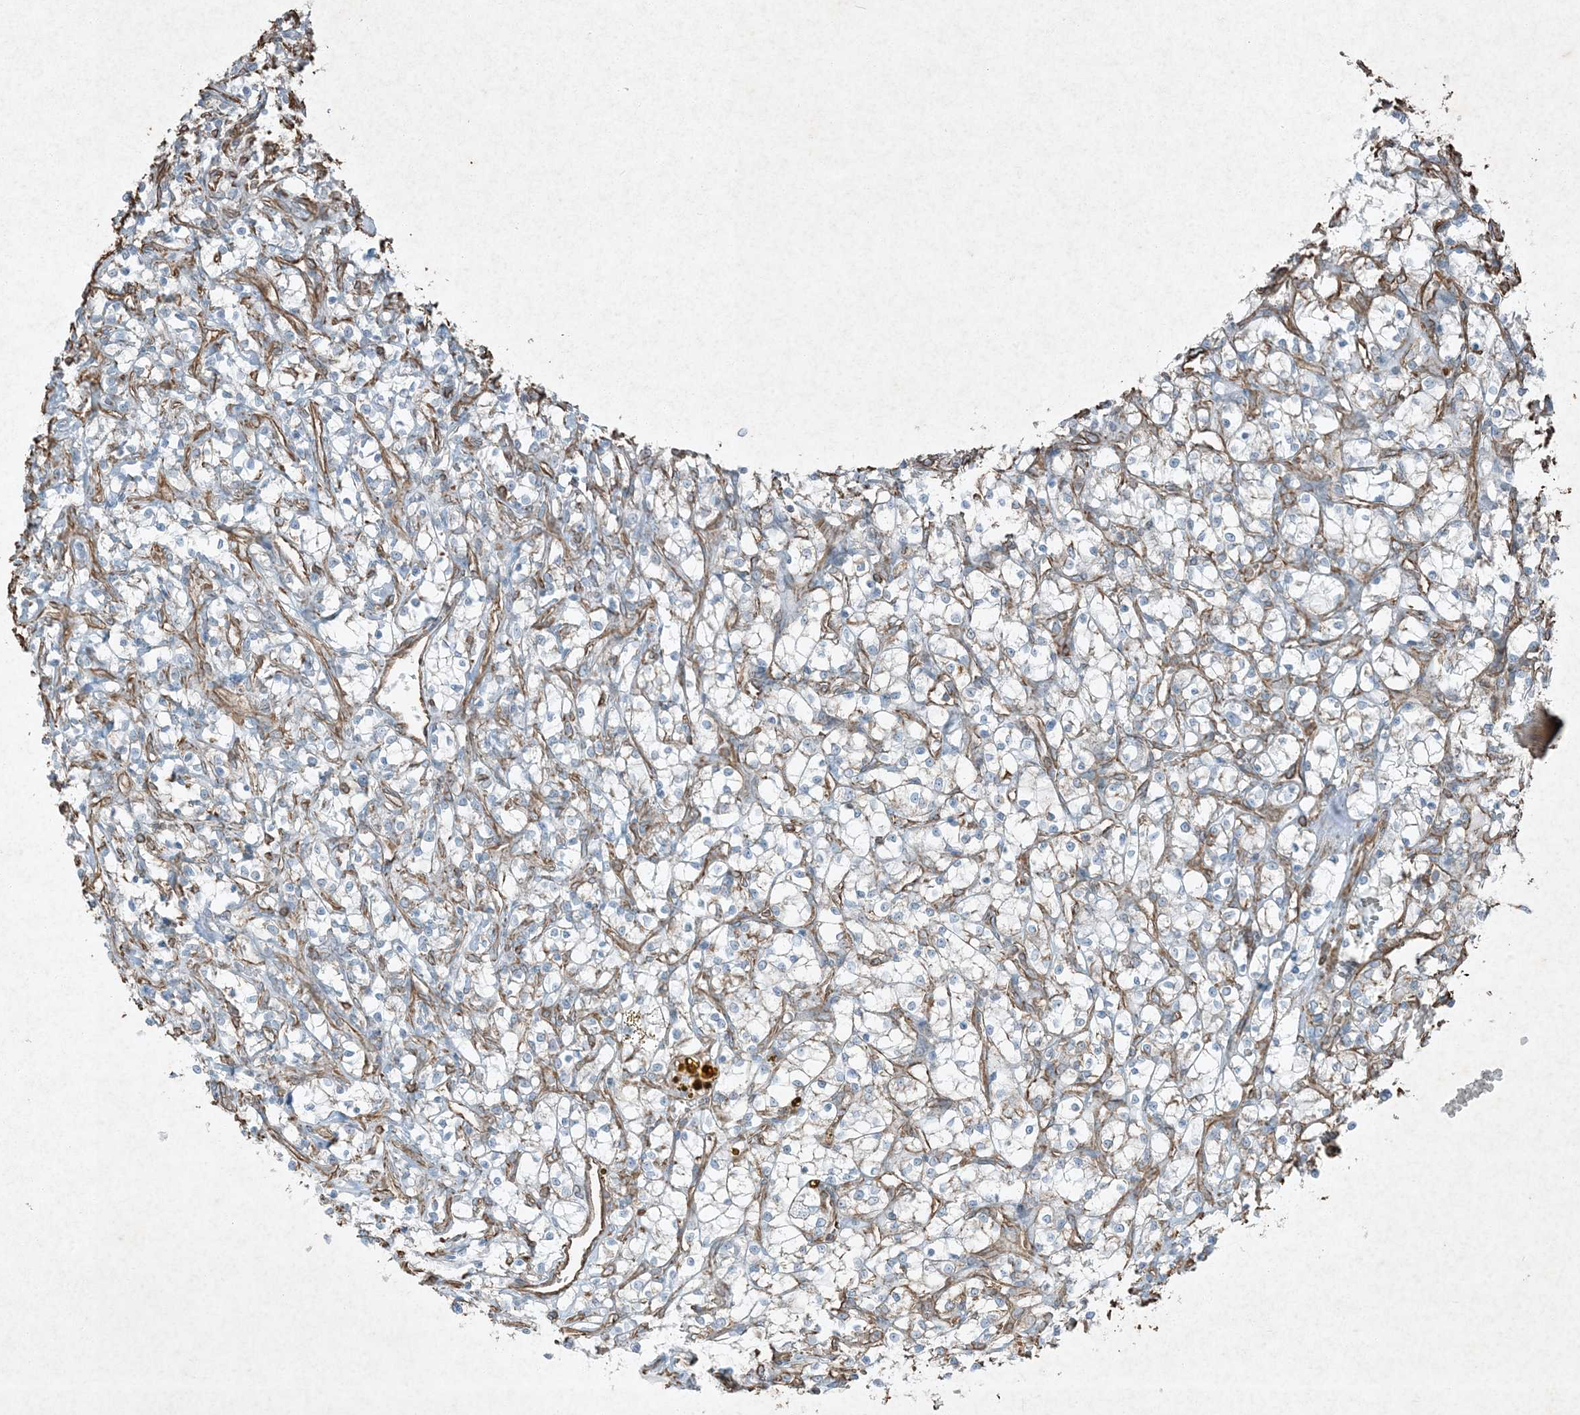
{"staining": {"intensity": "negative", "quantity": "none", "location": "none"}, "tissue": "renal cancer", "cell_type": "Tumor cells", "image_type": "cancer", "snomed": [{"axis": "morphology", "description": "Adenocarcinoma, NOS"}, {"axis": "topography", "description": "Kidney"}], "caption": "Immunohistochemical staining of human adenocarcinoma (renal) exhibits no significant expression in tumor cells. (Brightfield microscopy of DAB immunohistochemistry at high magnification).", "gene": "RYK", "patient": {"sex": "female", "age": 69}}